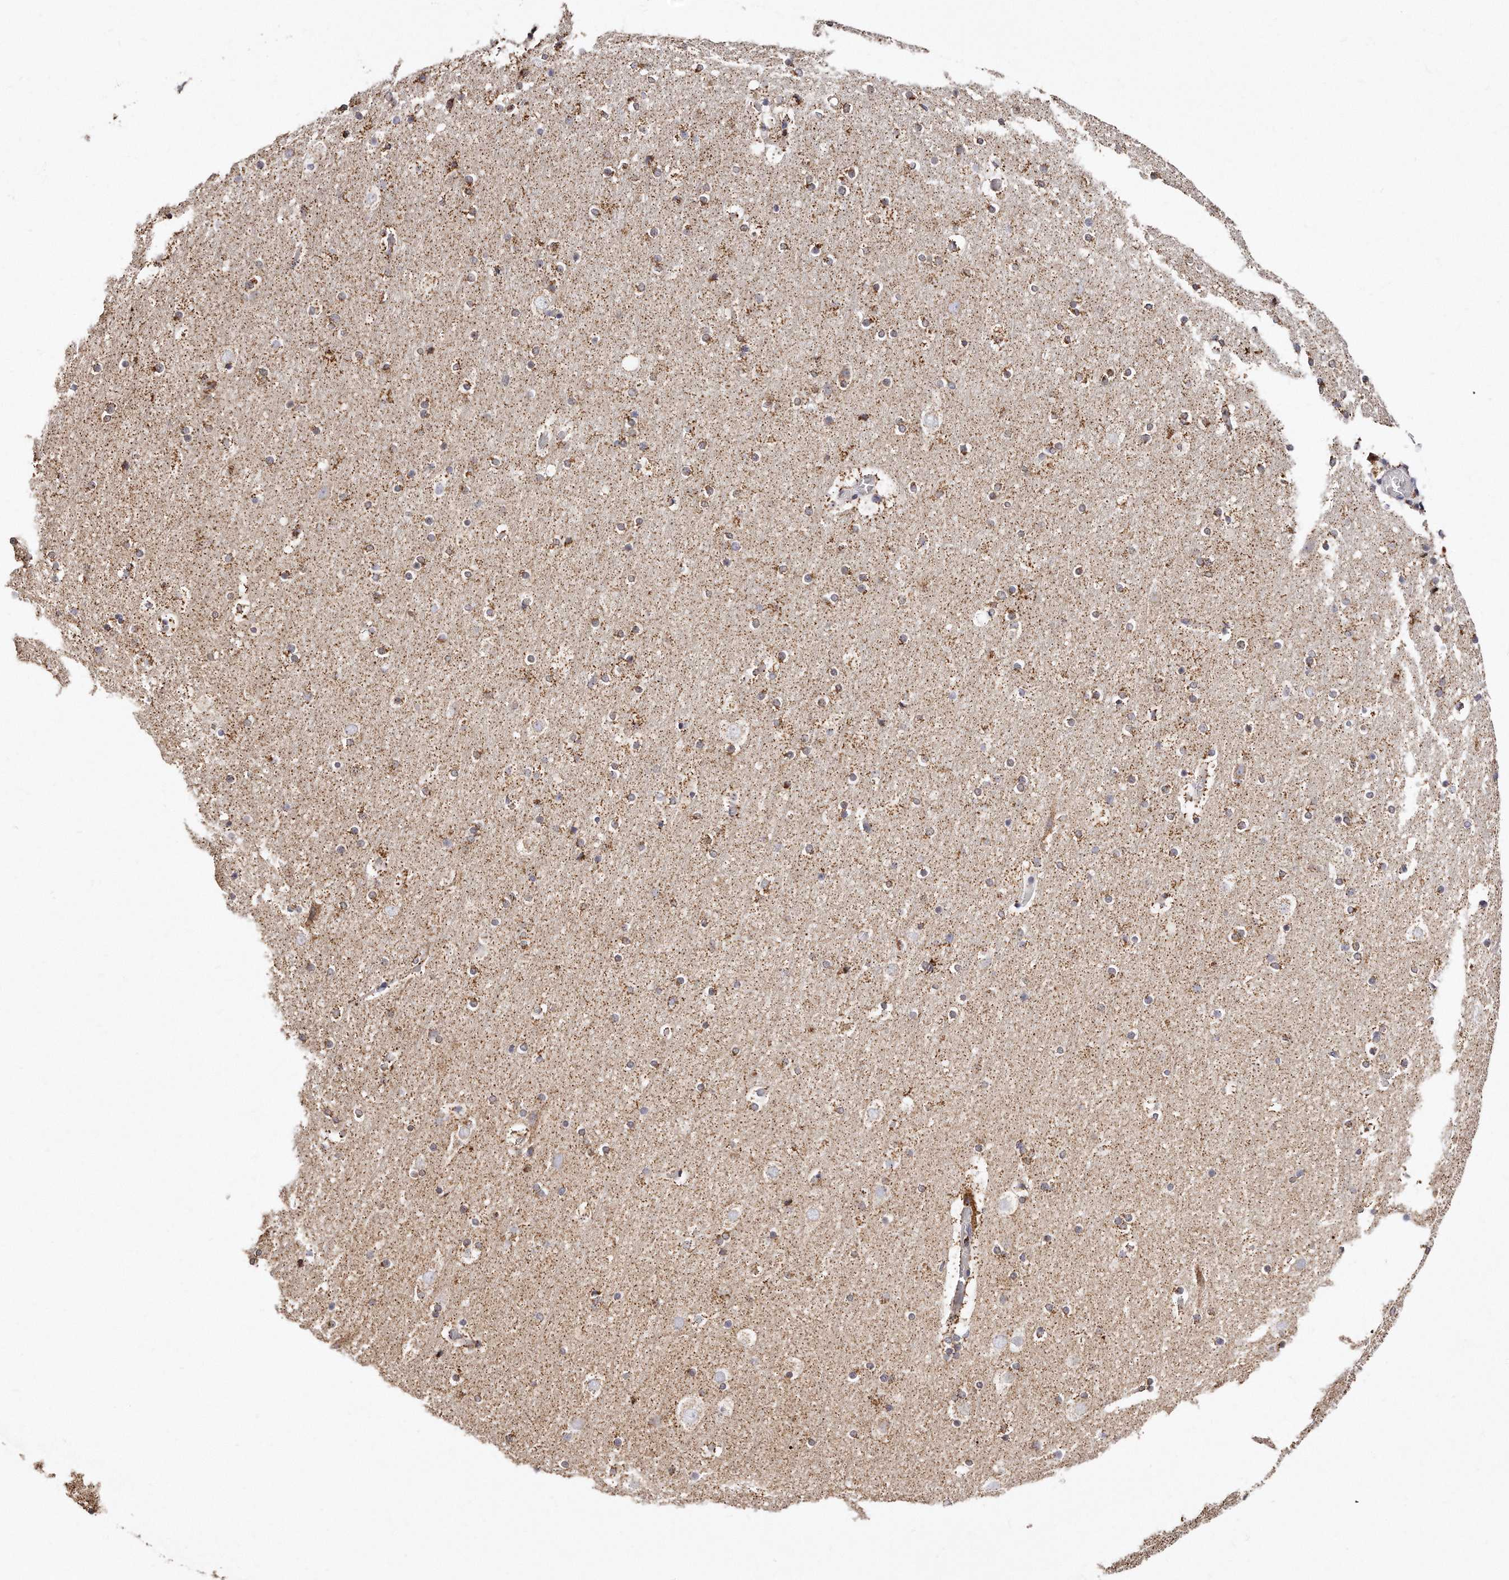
{"staining": {"intensity": "moderate", "quantity": "<25%", "location": "cytoplasmic/membranous"}, "tissue": "cerebral cortex", "cell_type": "Endothelial cells", "image_type": "normal", "snomed": [{"axis": "morphology", "description": "Normal tissue, NOS"}, {"axis": "topography", "description": "Cerebral cortex"}], "caption": "Human cerebral cortex stained with a brown dye demonstrates moderate cytoplasmic/membranous positive positivity in approximately <25% of endothelial cells.", "gene": "RTKN", "patient": {"sex": "male", "age": 57}}